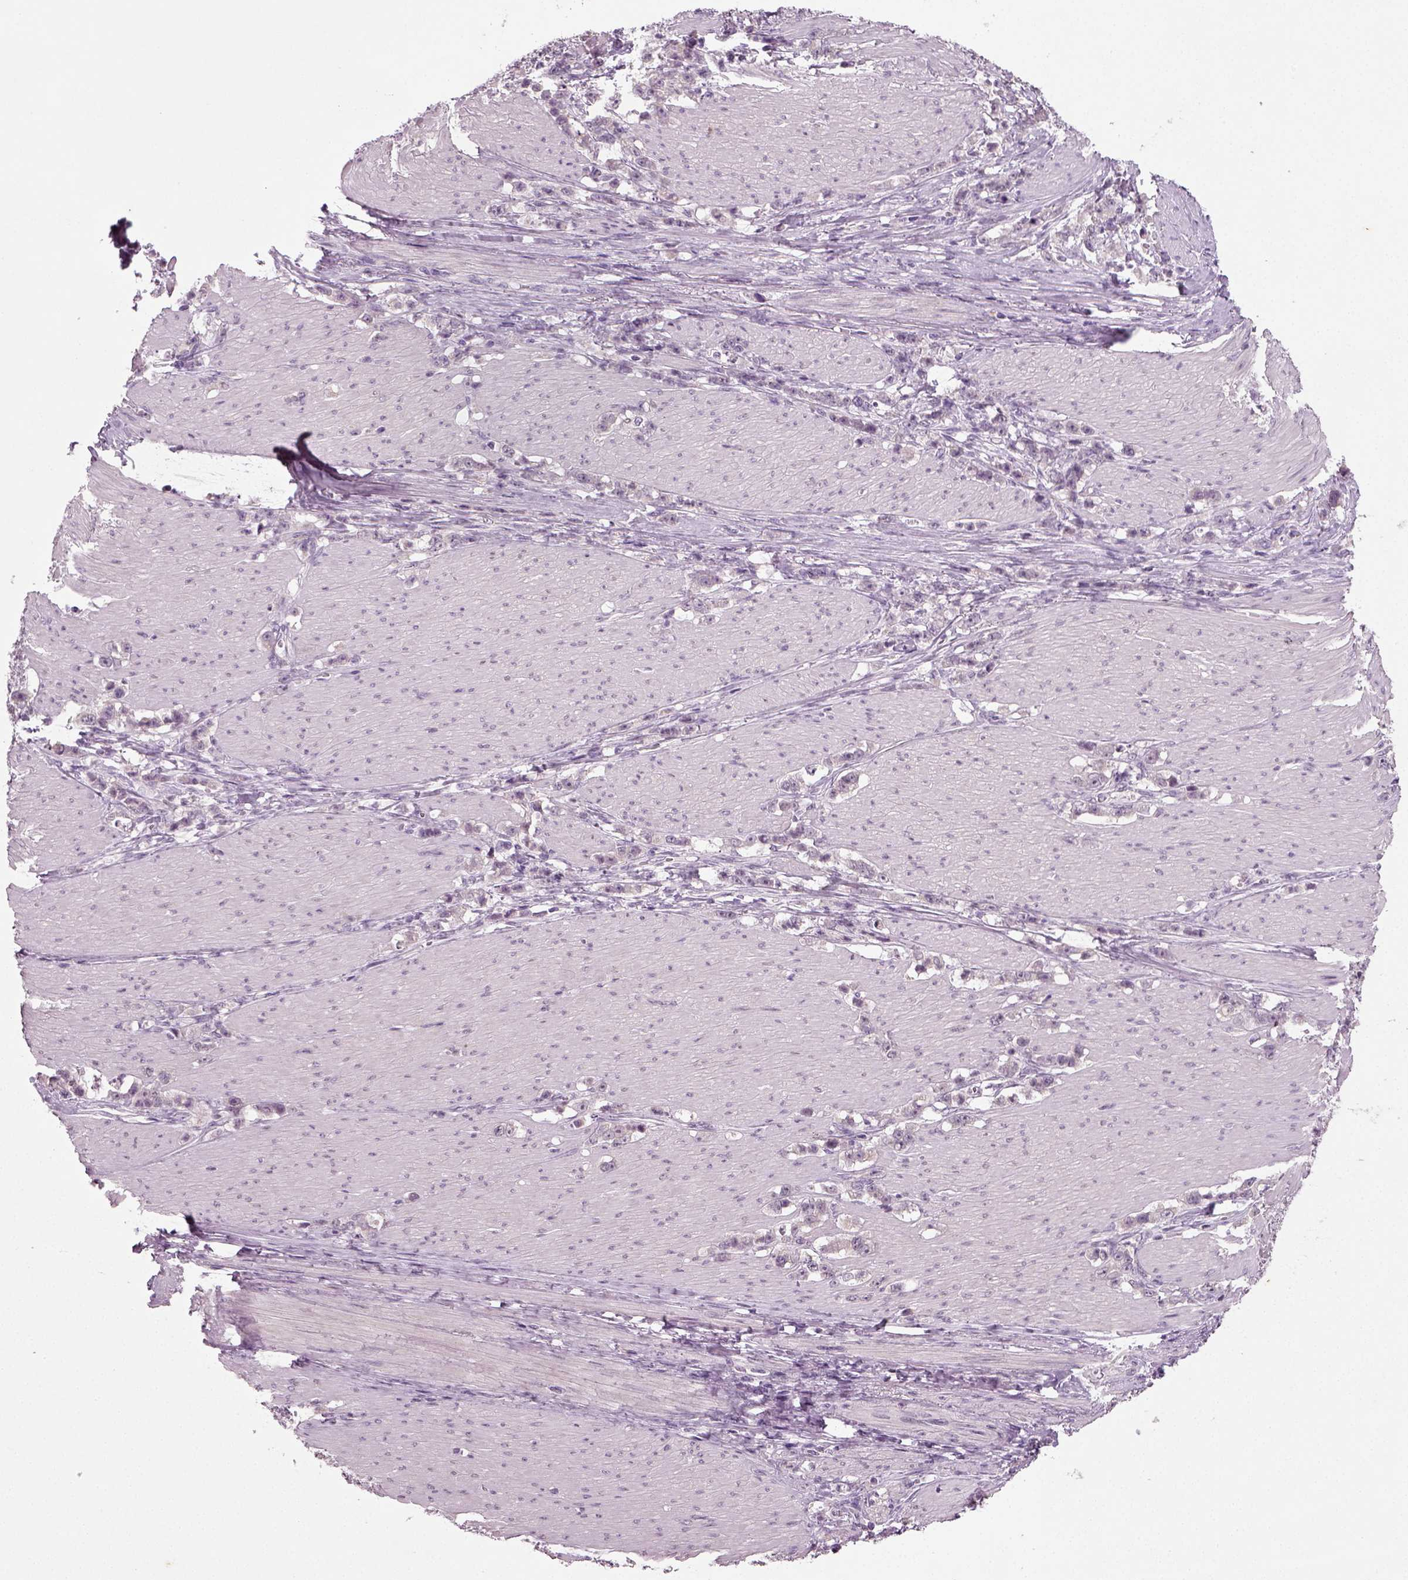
{"staining": {"intensity": "negative", "quantity": "none", "location": "none"}, "tissue": "stomach cancer", "cell_type": "Tumor cells", "image_type": "cancer", "snomed": [{"axis": "morphology", "description": "Adenocarcinoma, NOS"}, {"axis": "topography", "description": "Stomach, lower"}], "caption": "IHC of stomach adenocarcinoma reveals no staining in tumor cells.", "gene": "SYNGAP1", "patient": {"sex": "male", "age": 88}}